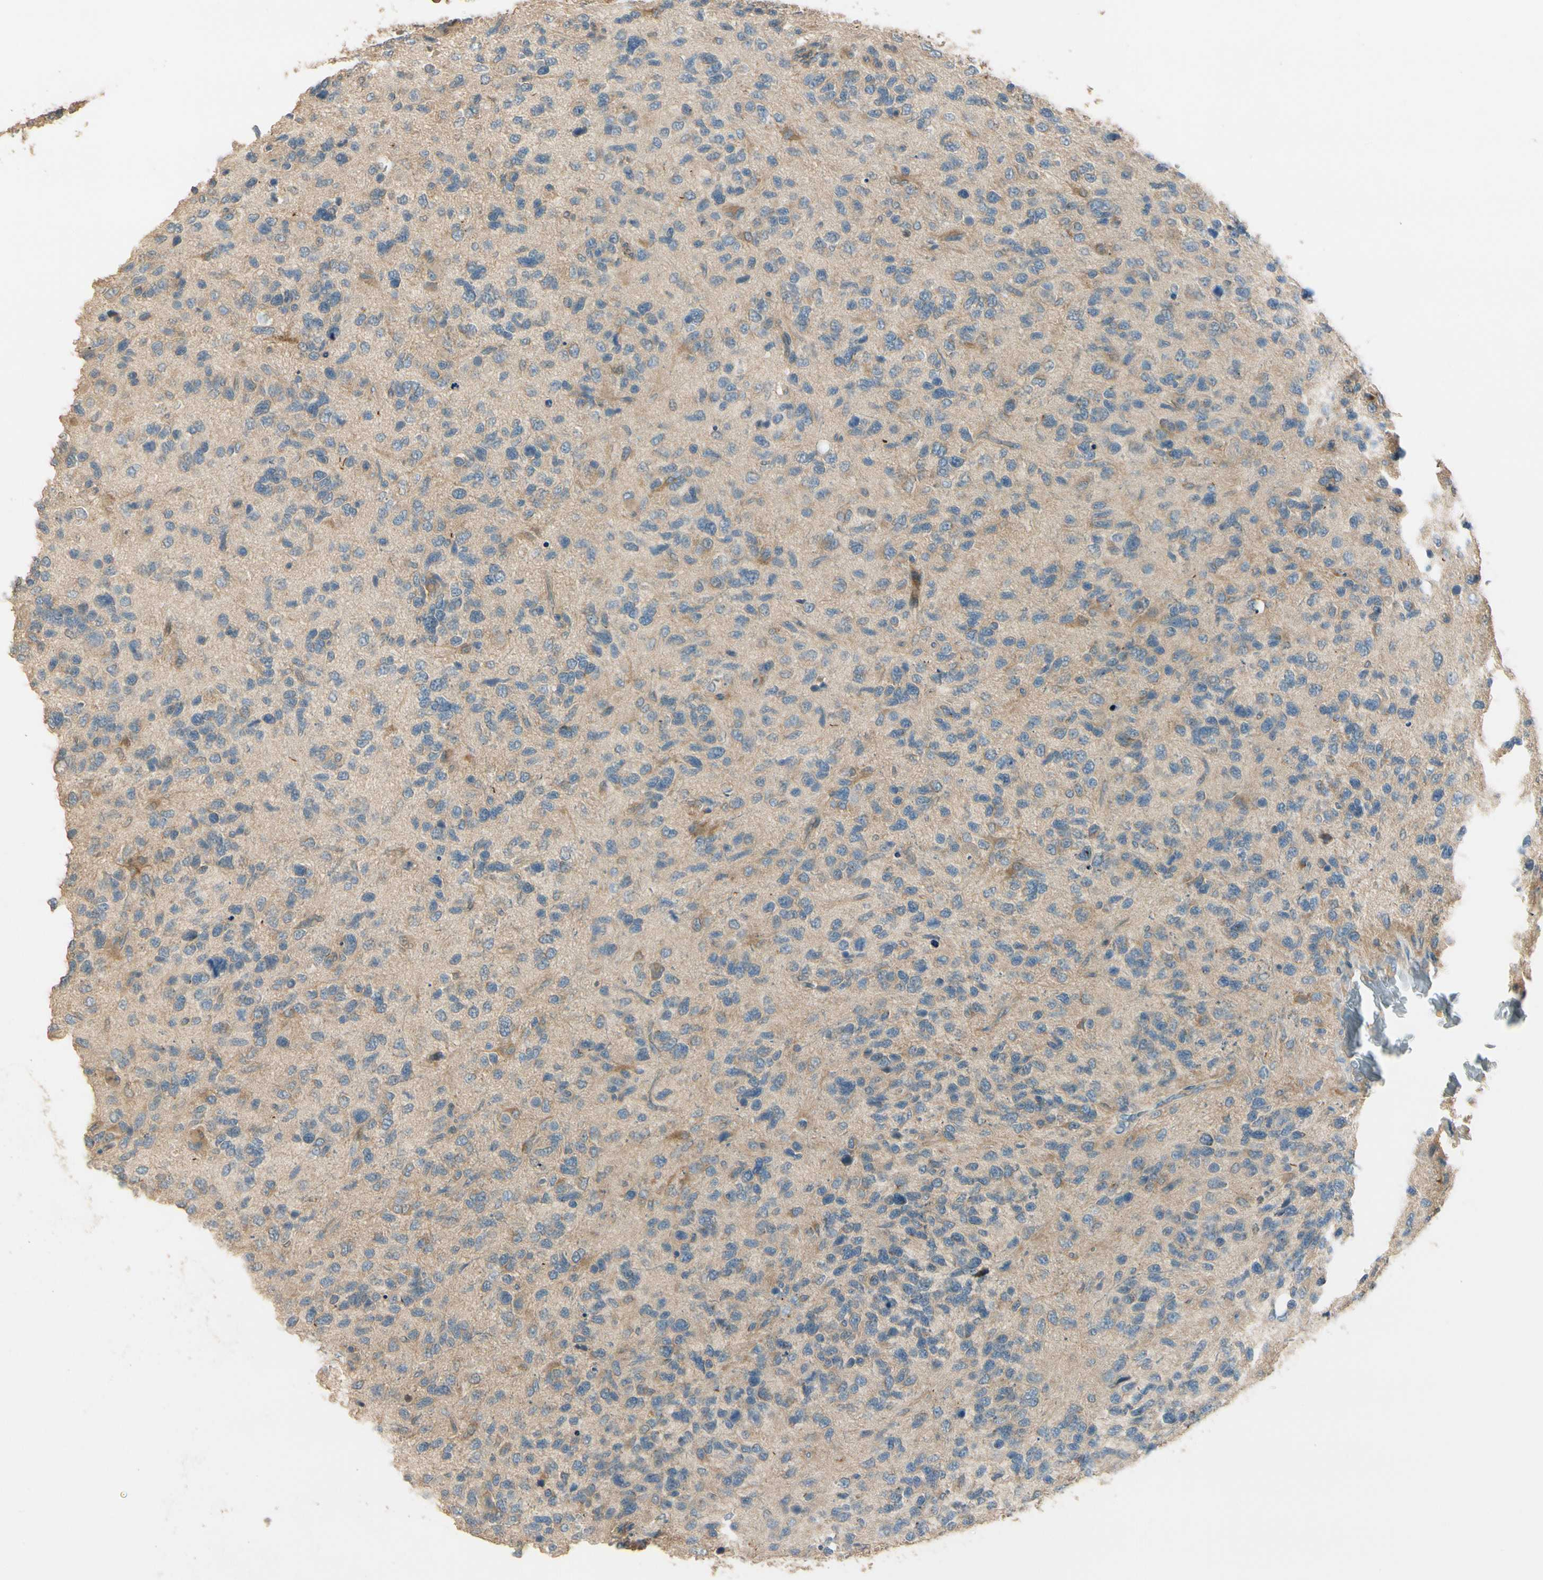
{"staining": {"intensity": "moderate", "quantity": "<25%", "location": "cytoplasmic/membranous"}, "tissue": "glioma", "cell_type": "Tumor cells", "image_type": "cancer", "snomed": [{"axis": "morphology", "description": "Glioma, malignant, High grade"}, {"axis": "topography", "description": "Brain"}], "caption": "DAB immunohistochemical staining of malignant glioma (high-grade) displays moderate cytoplasmic/membranous protein positivity in about <25% of tumor cells. The staining is performed using DAB brown chromogen to label protein expression. The nuclei are counter-stained blue using hematoxylin.", "gene": "PLXNA1", "patient": {"sex": "female", "age": 58}}